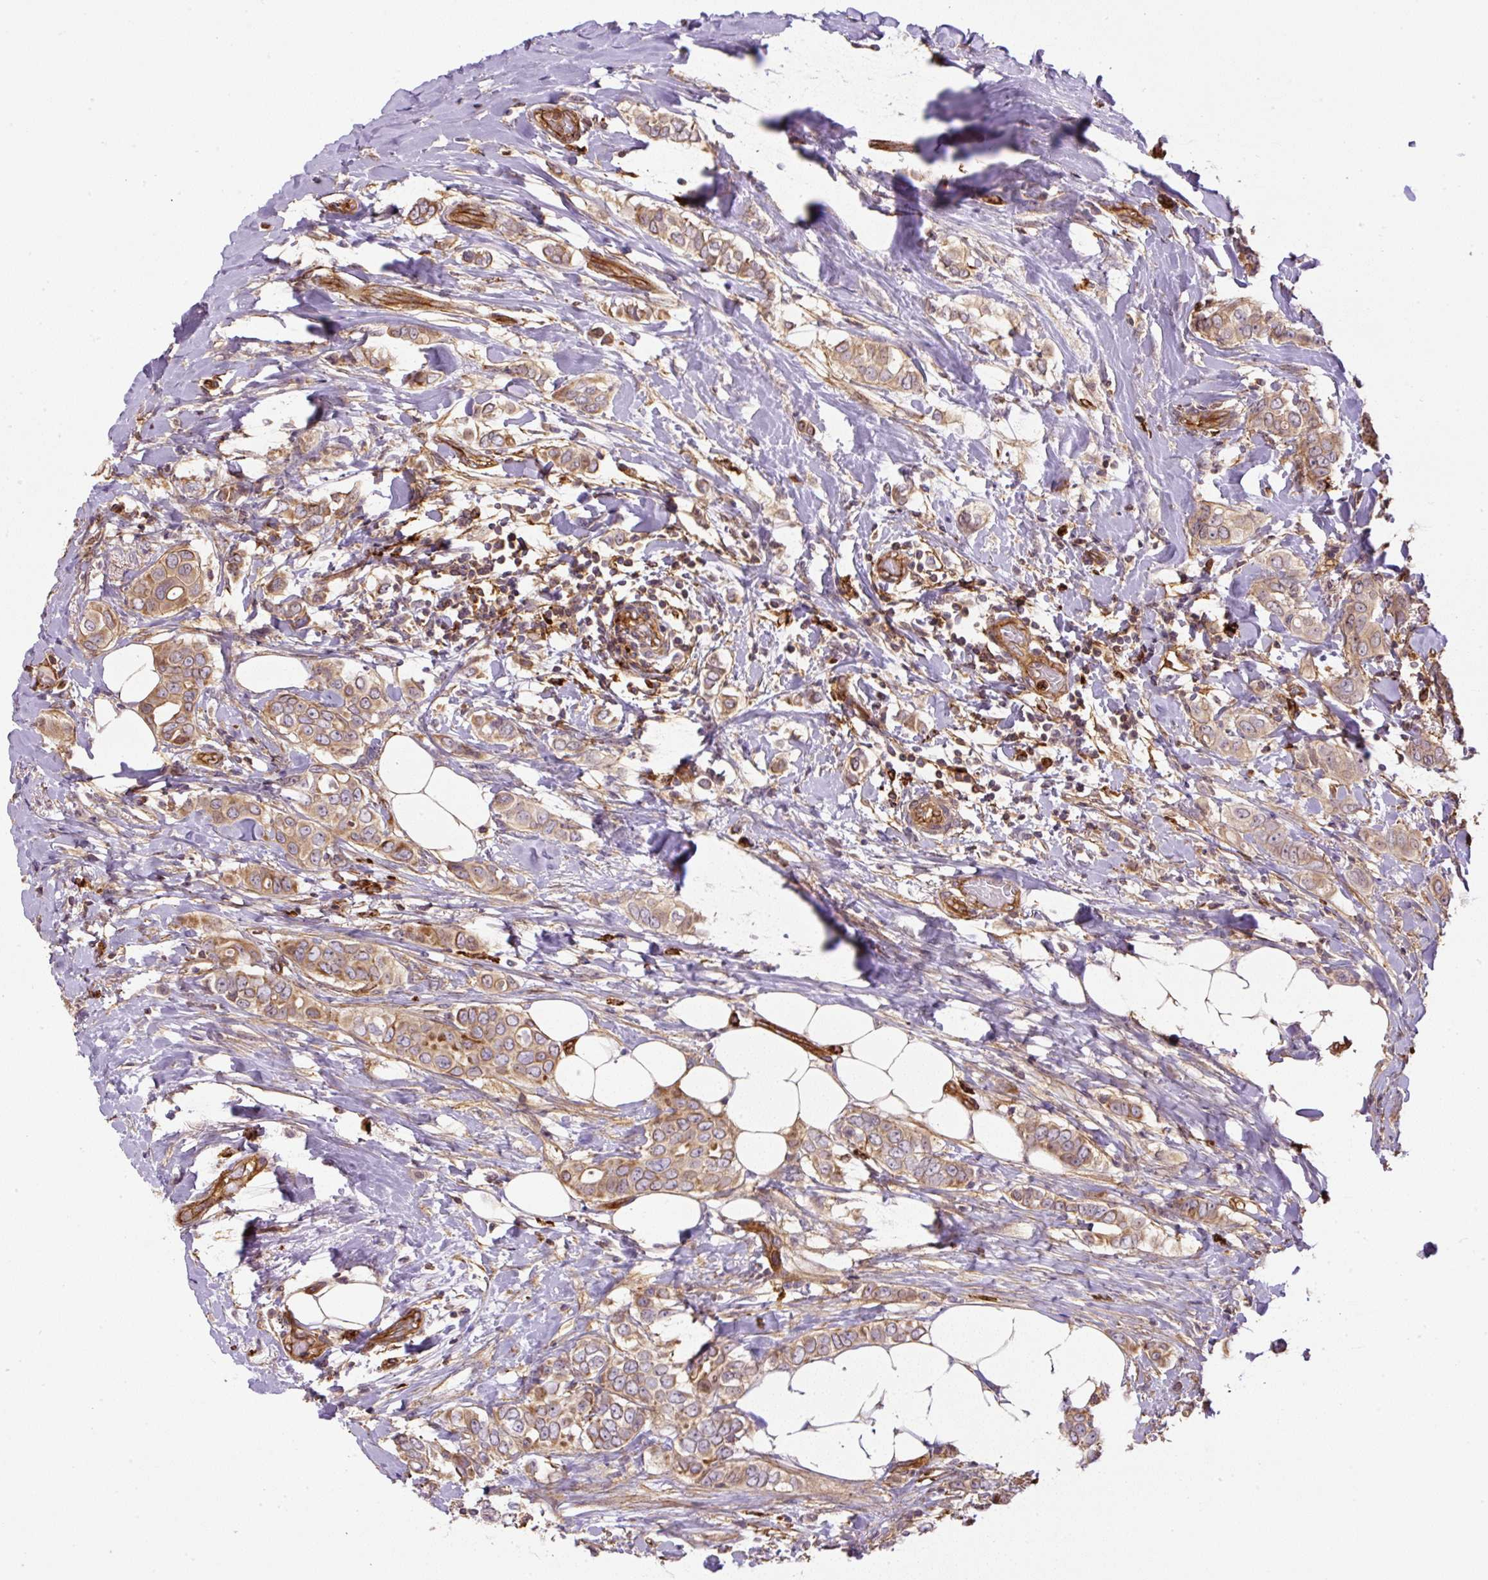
{"staining": {"intensity": "moderate", "quantity": "25%-75%", "location": "cytoplasmic/membranous"}, "tissue": "breast cancer", "cell_type": "Tumor cells", "image_type": "cancer", "snomed": [{"axis": "morphology", "description": "Lobular carcinoma"}, {"axis": "topography", "description": "Breast"}], "caption": "Moderate cytoplasmic/membranous expression is present in about 25%-75% of tumor cells in breast lobular carcinoma.", "gene": "B3GALT5", "patient": {"sex": "female", "age": 51}}